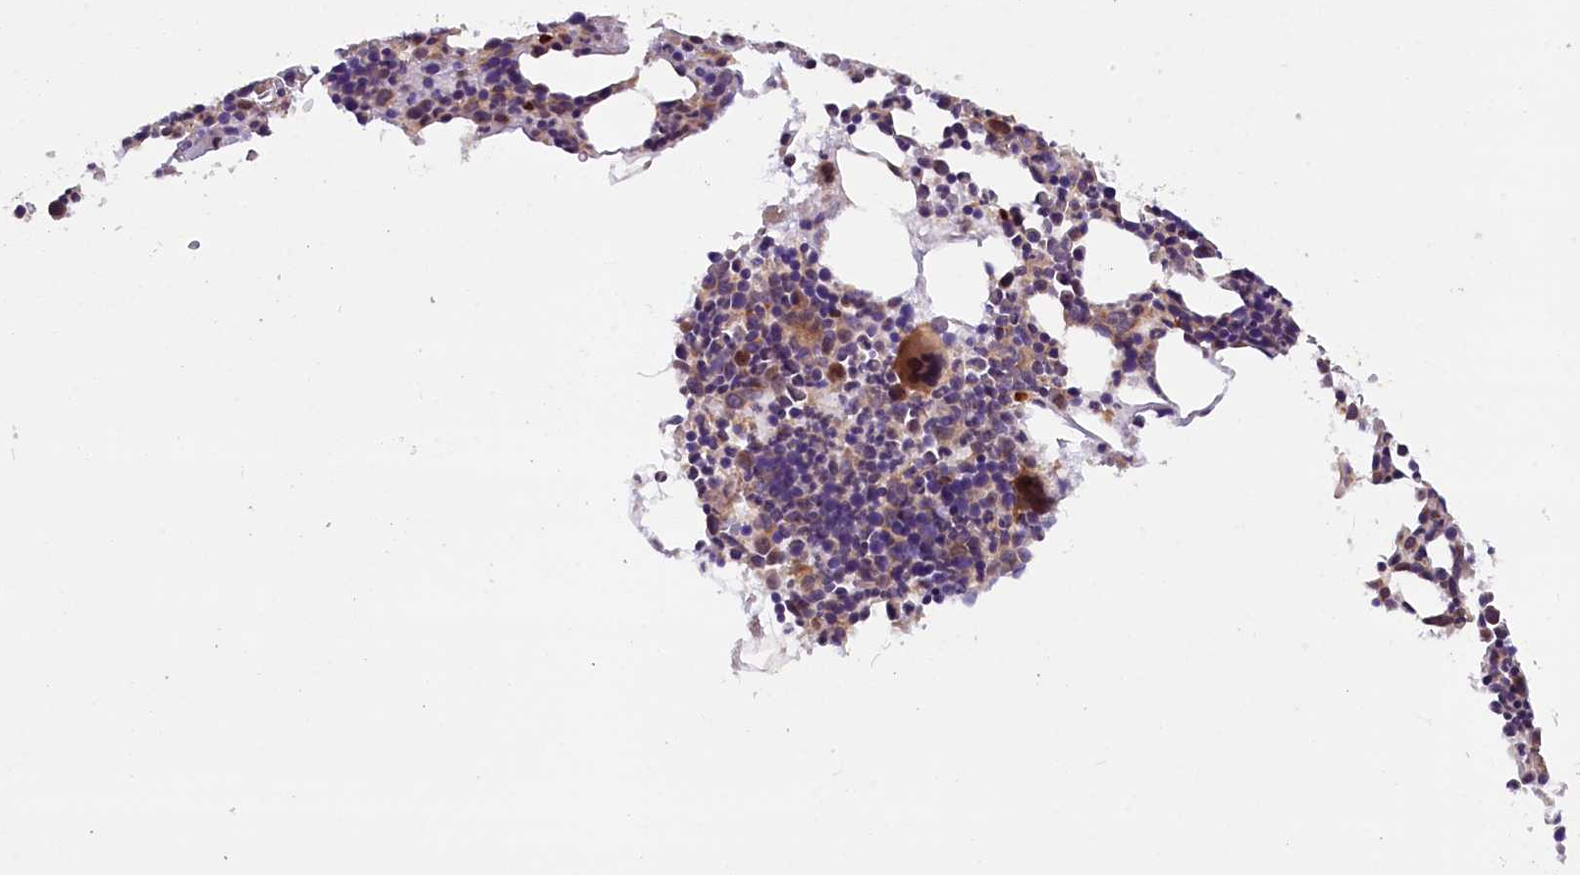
{"staining": {"intensity": "moderate", "quantity": "<25%", "location": "cytoplasmic/membranous,nuclear"}, "tissue": "bone marrow", "cell_type": "Hematopoietic cells", "image_type": "normal", "snomed": [{"axis": "morphology", "description": "Normal tissue, NOS"}, {"axis": "topography", "description": "Bone marrow"}], "caption": "This is an image of IHC staining of benign bone marrow, which shows moderate expression in the cytoplasmic/membranous,nuclear of hematopoietic cells.", "gene": "CCDC9B", "patient": {"sex": "male", "age": 51}}